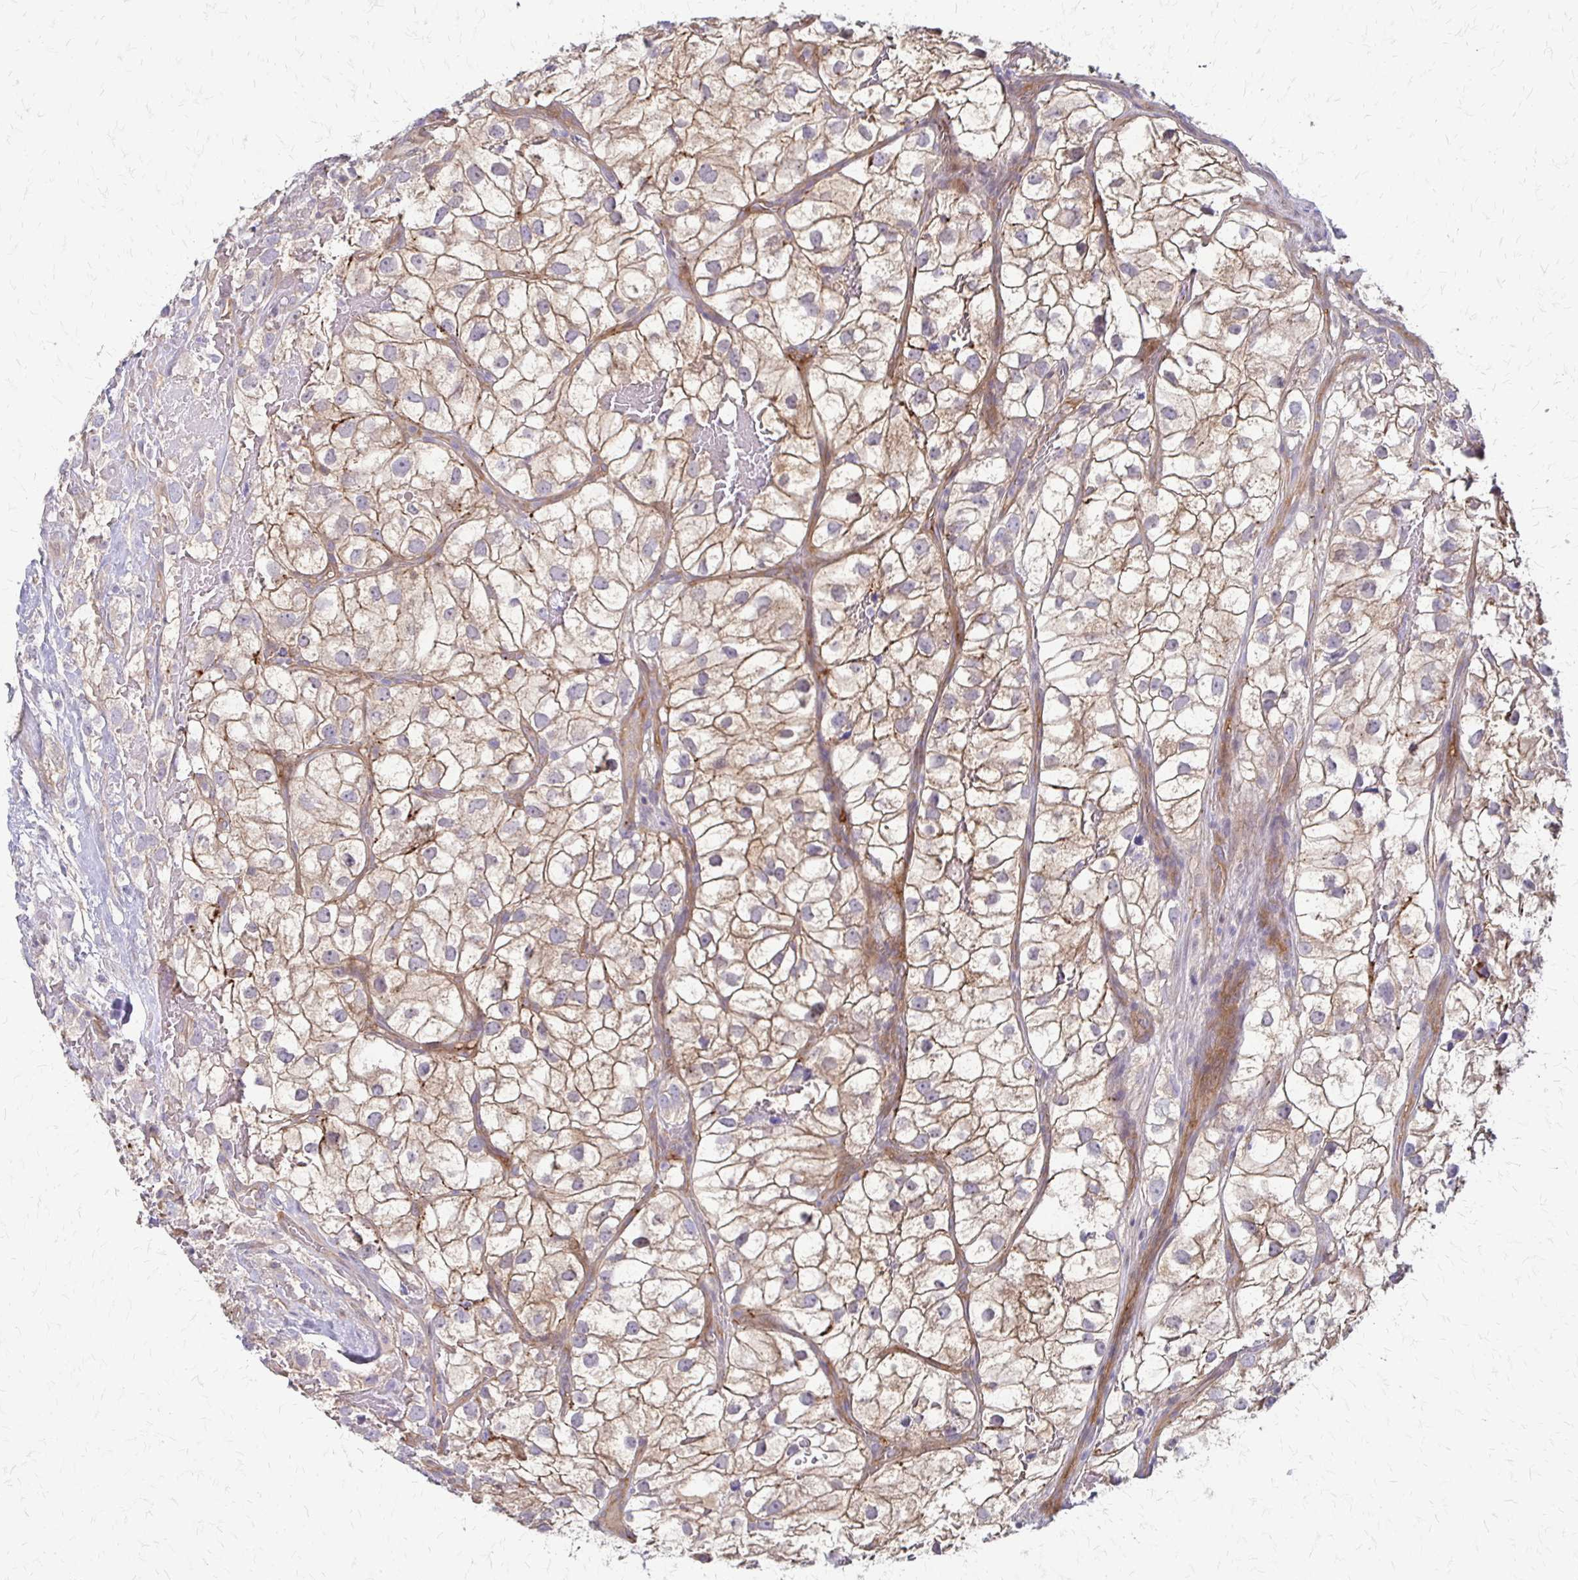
{"staining": {"intensity": "weak", "quantity": ">75%", "location": "cytoplasmic/membranous"}, "tissue": "renal cancer", "cell_type": "Tumor cells", "image_type": "cancer", "snomed": [{"axis": "morphology", "description": "Adenocarcinoma, NOS"}, {"axis": "topography", "description": "Kidney"}], "caption": "Immunohistochemical staining of renal cancer shows weak cytoplasmic/membranous protein expression in about >75% of tumor cells. (DAB (3,3'-diaminobenzidine) = brown stain, brightfield microscopy at high magnification).", "gene": "CFL2", "patient": {"sex": "male", "age": 59}}